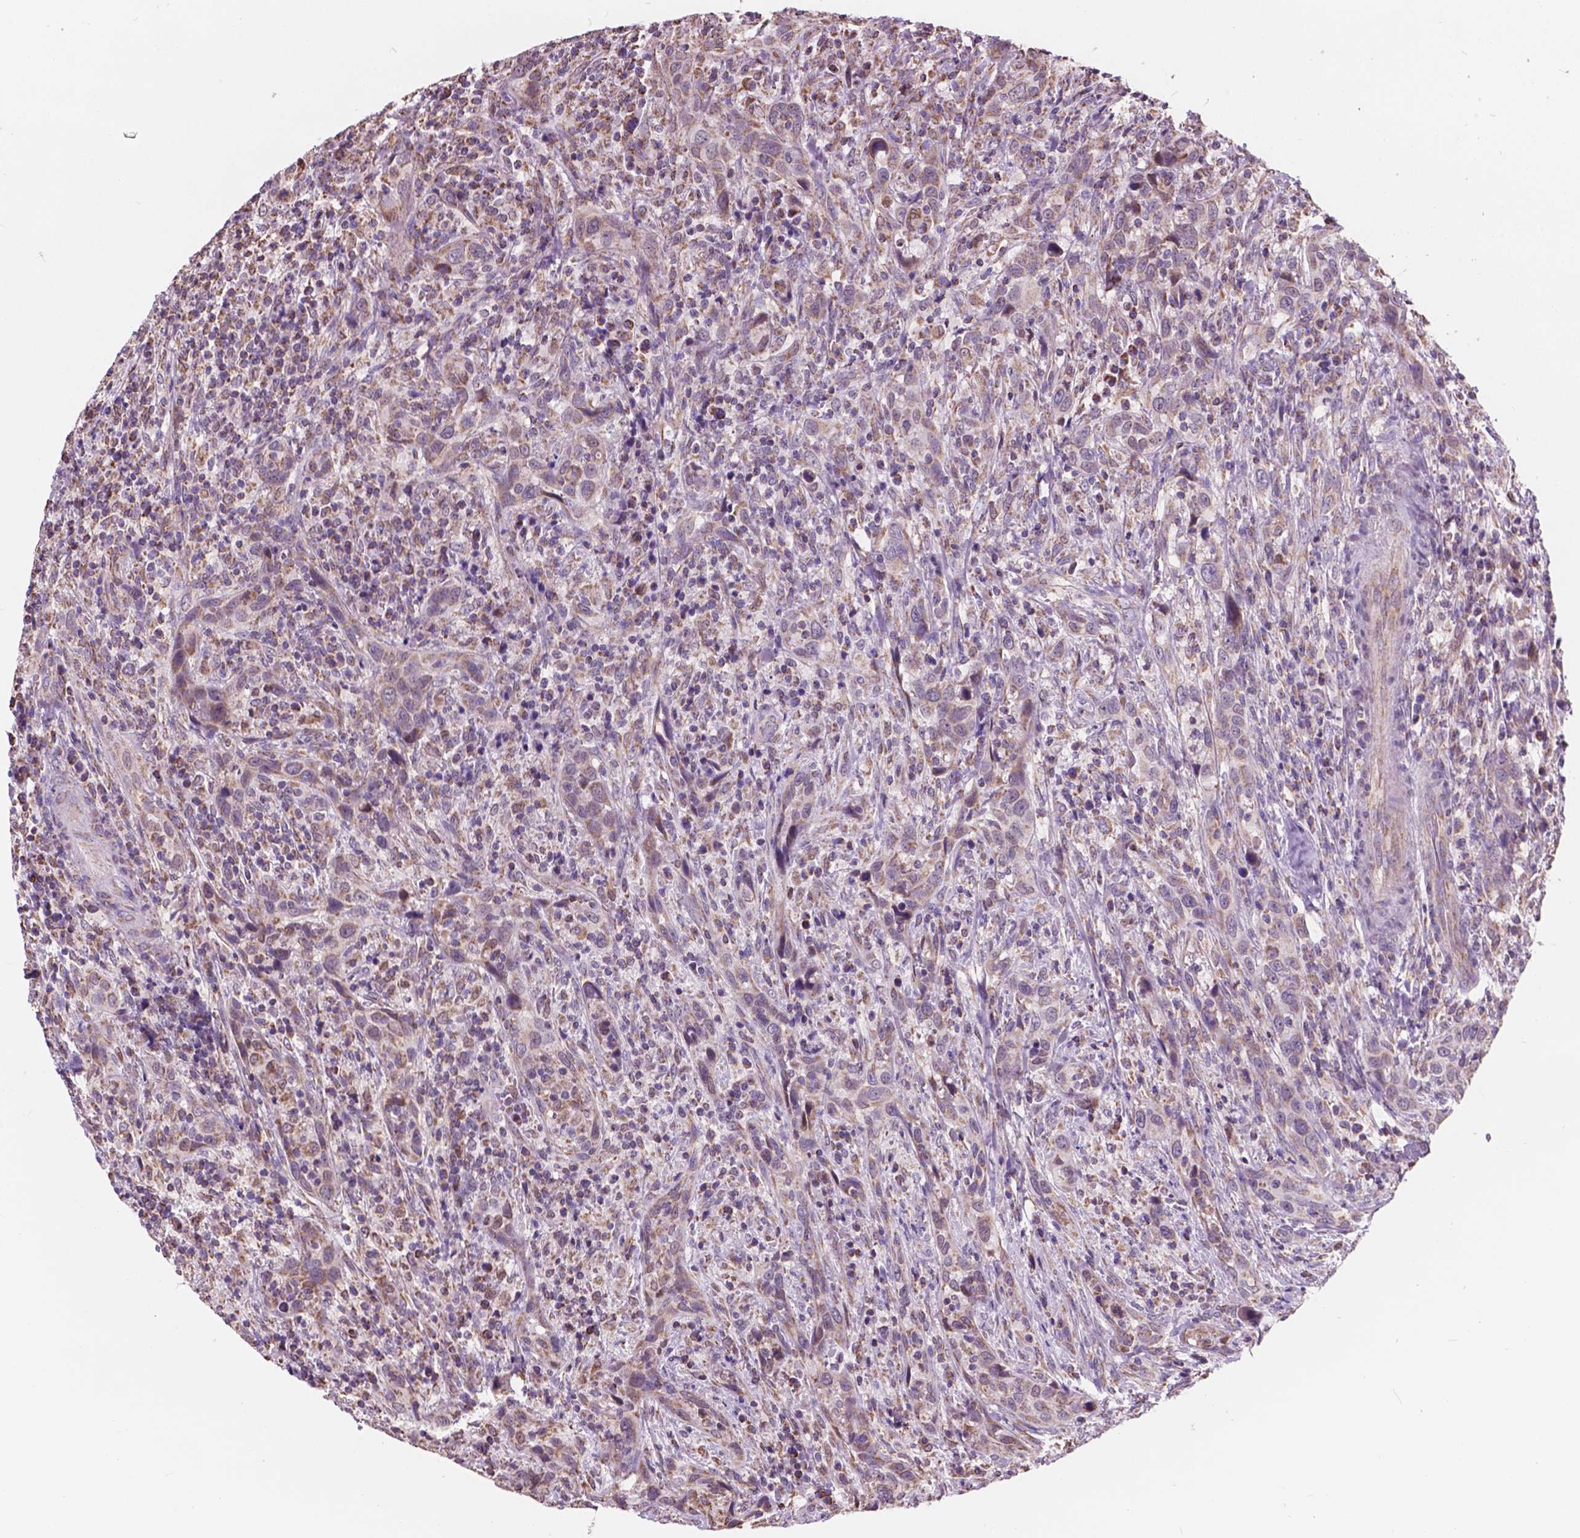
{"staining": {"intensity": "weak", "quantity": "25%-75%", "location": "cytoplasmic/membranous"}, "tissue": "urothelial cancer", "cell_type": "Tumor cells", "image_type": "cancer", "snomed": [{"axis": "morphology", "description": "Urothelial carcinoma, NOS"}, {"axis": "morphology", "description": "Urothelial carcinoma, High grade"}, {"axis": "topography", "description": "Urinary bladder"}], "caption": "High-magnification brightfield microscopy of urothelial cancer stained with DAB (3,3'-diaminobenzidine) (brown) and counterstained with hematoxylin (blue). tumor cells exhibit weak cytoplasmic/membranous positivity is present in approximately25%-75% of cells.", "gene": "SCOC", "patient": {"sex": "female", "age": 64}}